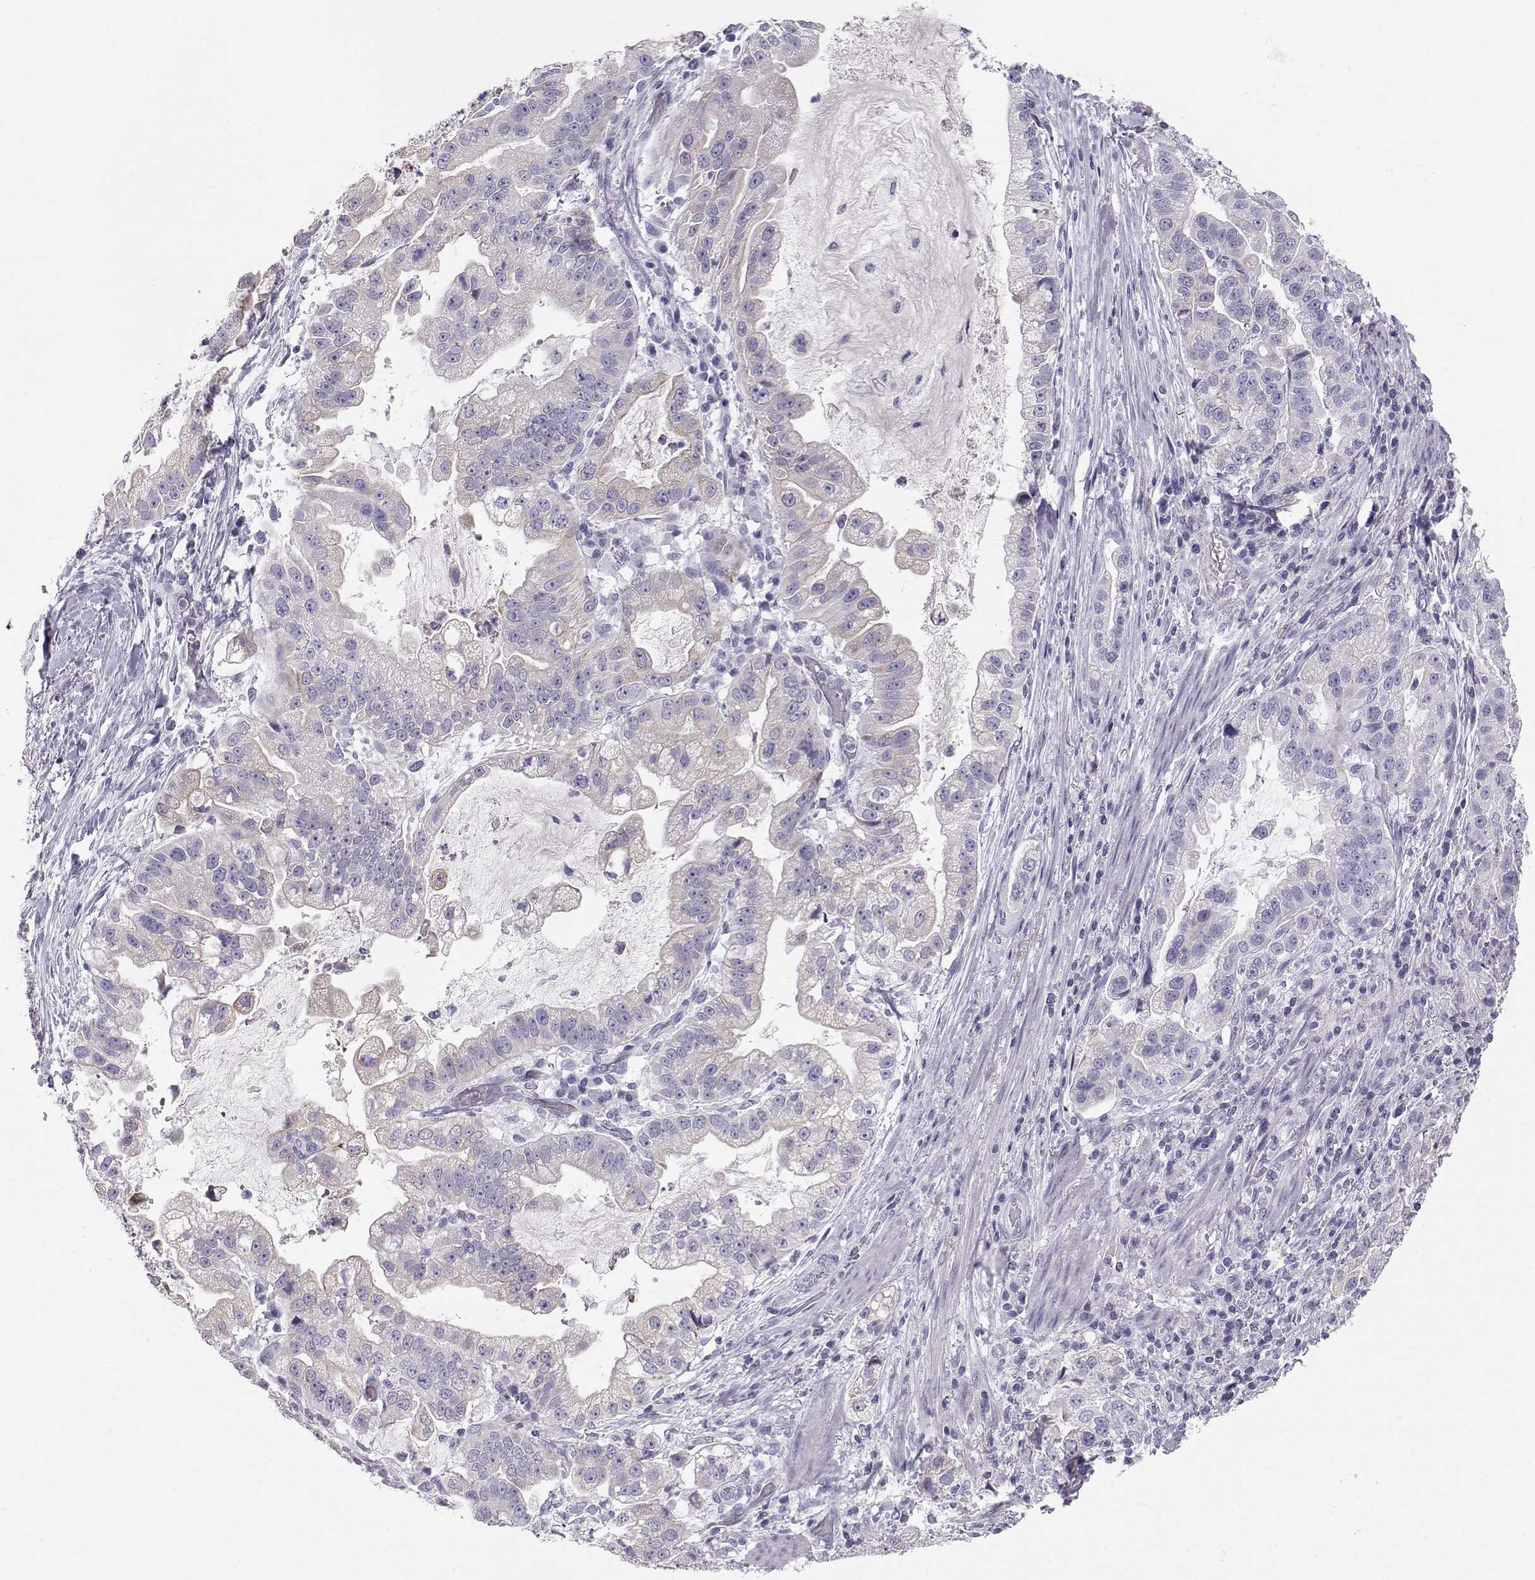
{"staining": {"intensity": "negative", "quantity": "none", "location": "none"}, "tissue": "stomach cancer", "cell_type": "Tumor cells", "image_type": "cancer", "snomed": [{"axis": "morphology", "description": "Adenocarcinoma, NOS"}, {"axis": "topography", "description": "Stomach"}], "caption": "High power microscopy photomicrograph of an immunohistochemistry histopathology image of adenocarcinoma (stomach), revealing no significant staining in tumor cells.", "gene": "GPR26", "patient": {"sex": "male", "age": 59}}